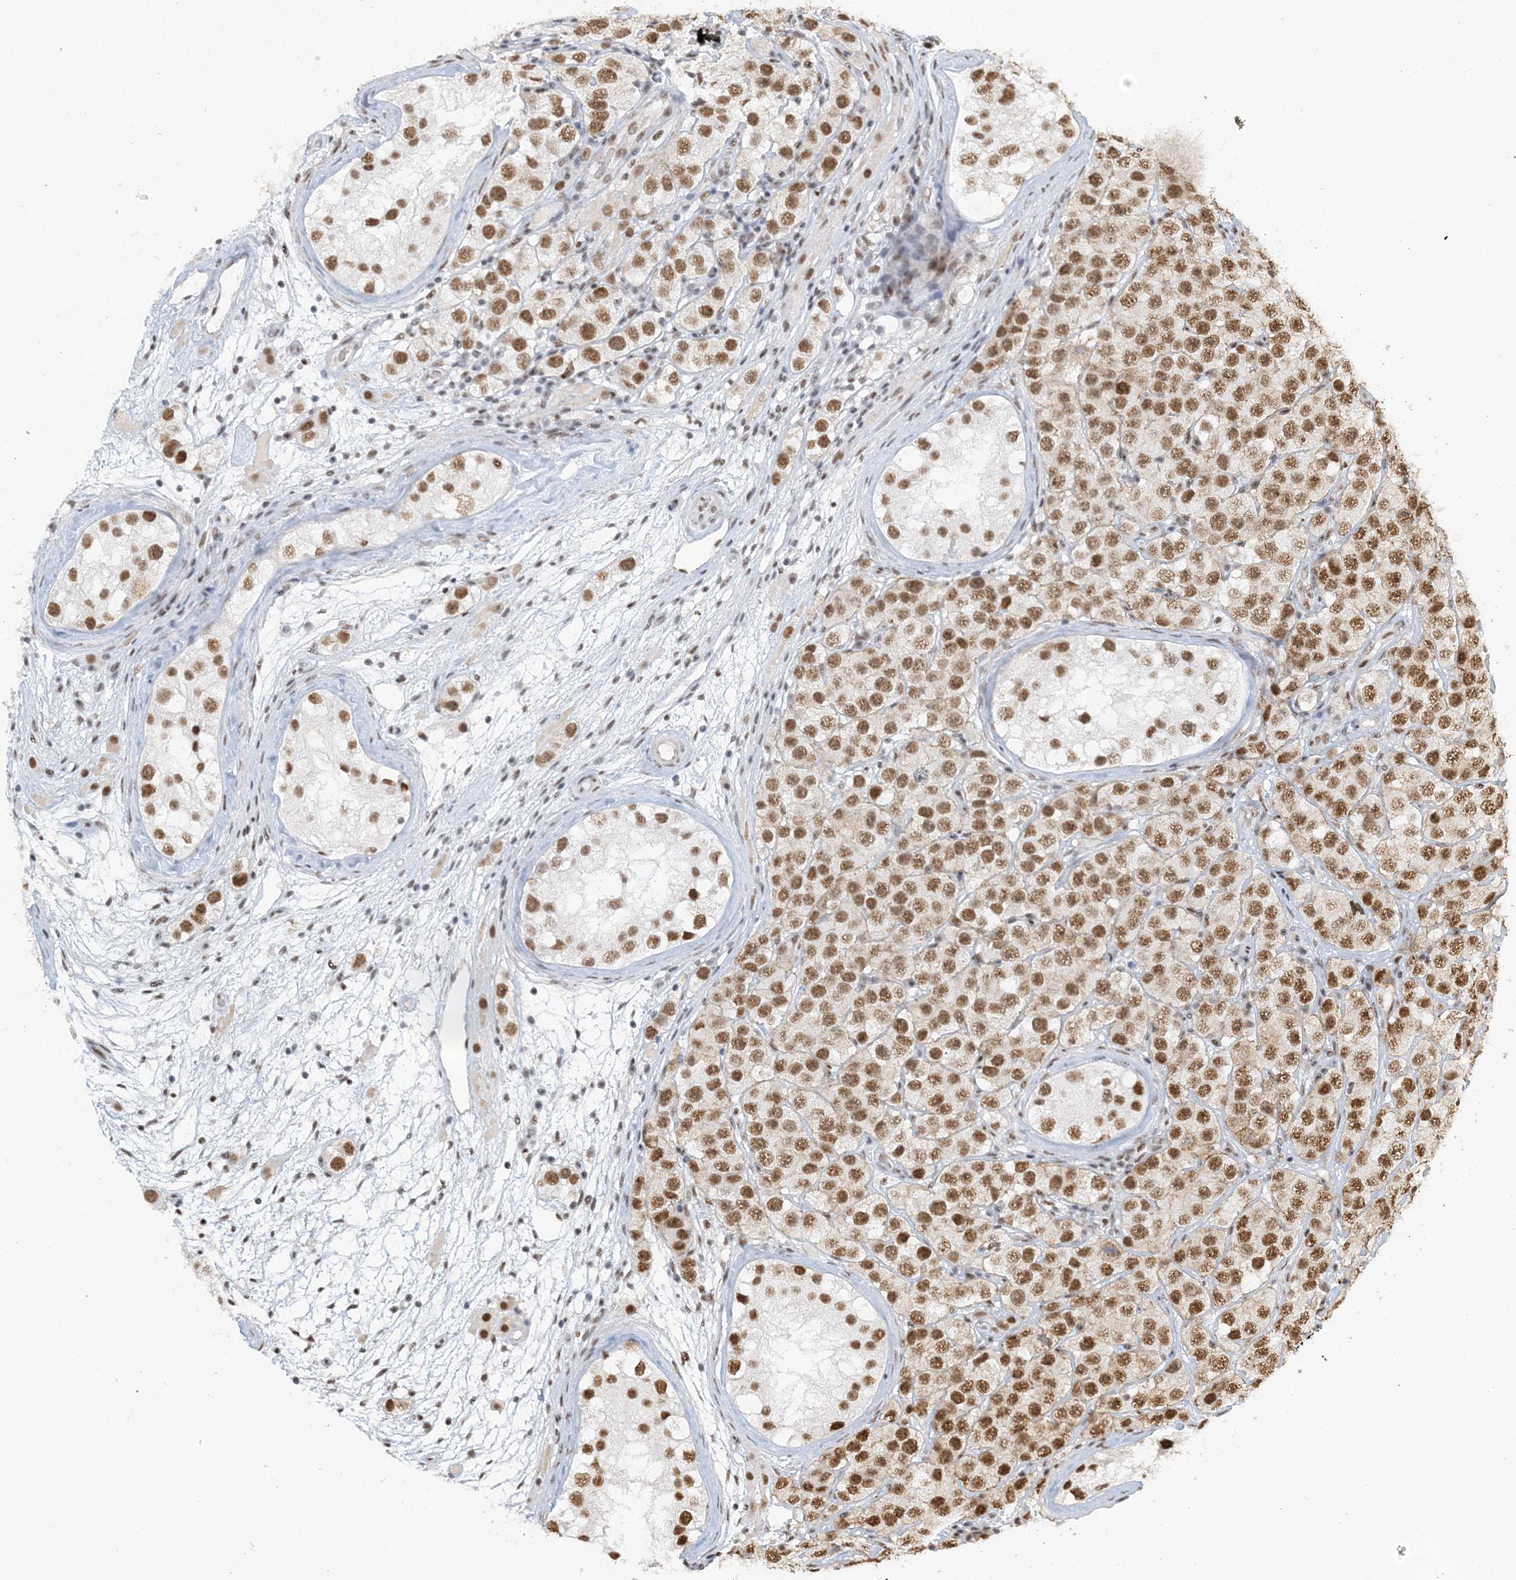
{"staining": {"intensity": "moderate", "quantity": ">75%", "location": "nuclear"}, "tissue": "testis cancer", "cell_type": "Tumor cells", "image_type": "cancer", "snomed": [{"axis": "morphology", "description": "Seminoma, NOS"}, {"axis": "topography", "description": "Testis"}], "caption": "An image showing moderate nuclear expression in approximately >75% of tumor cells in testis seminoma, as visualized by brown immunohistochemical staining.", "gene": "PLRG1", "patient": {"sex": "male", "age": 28}}